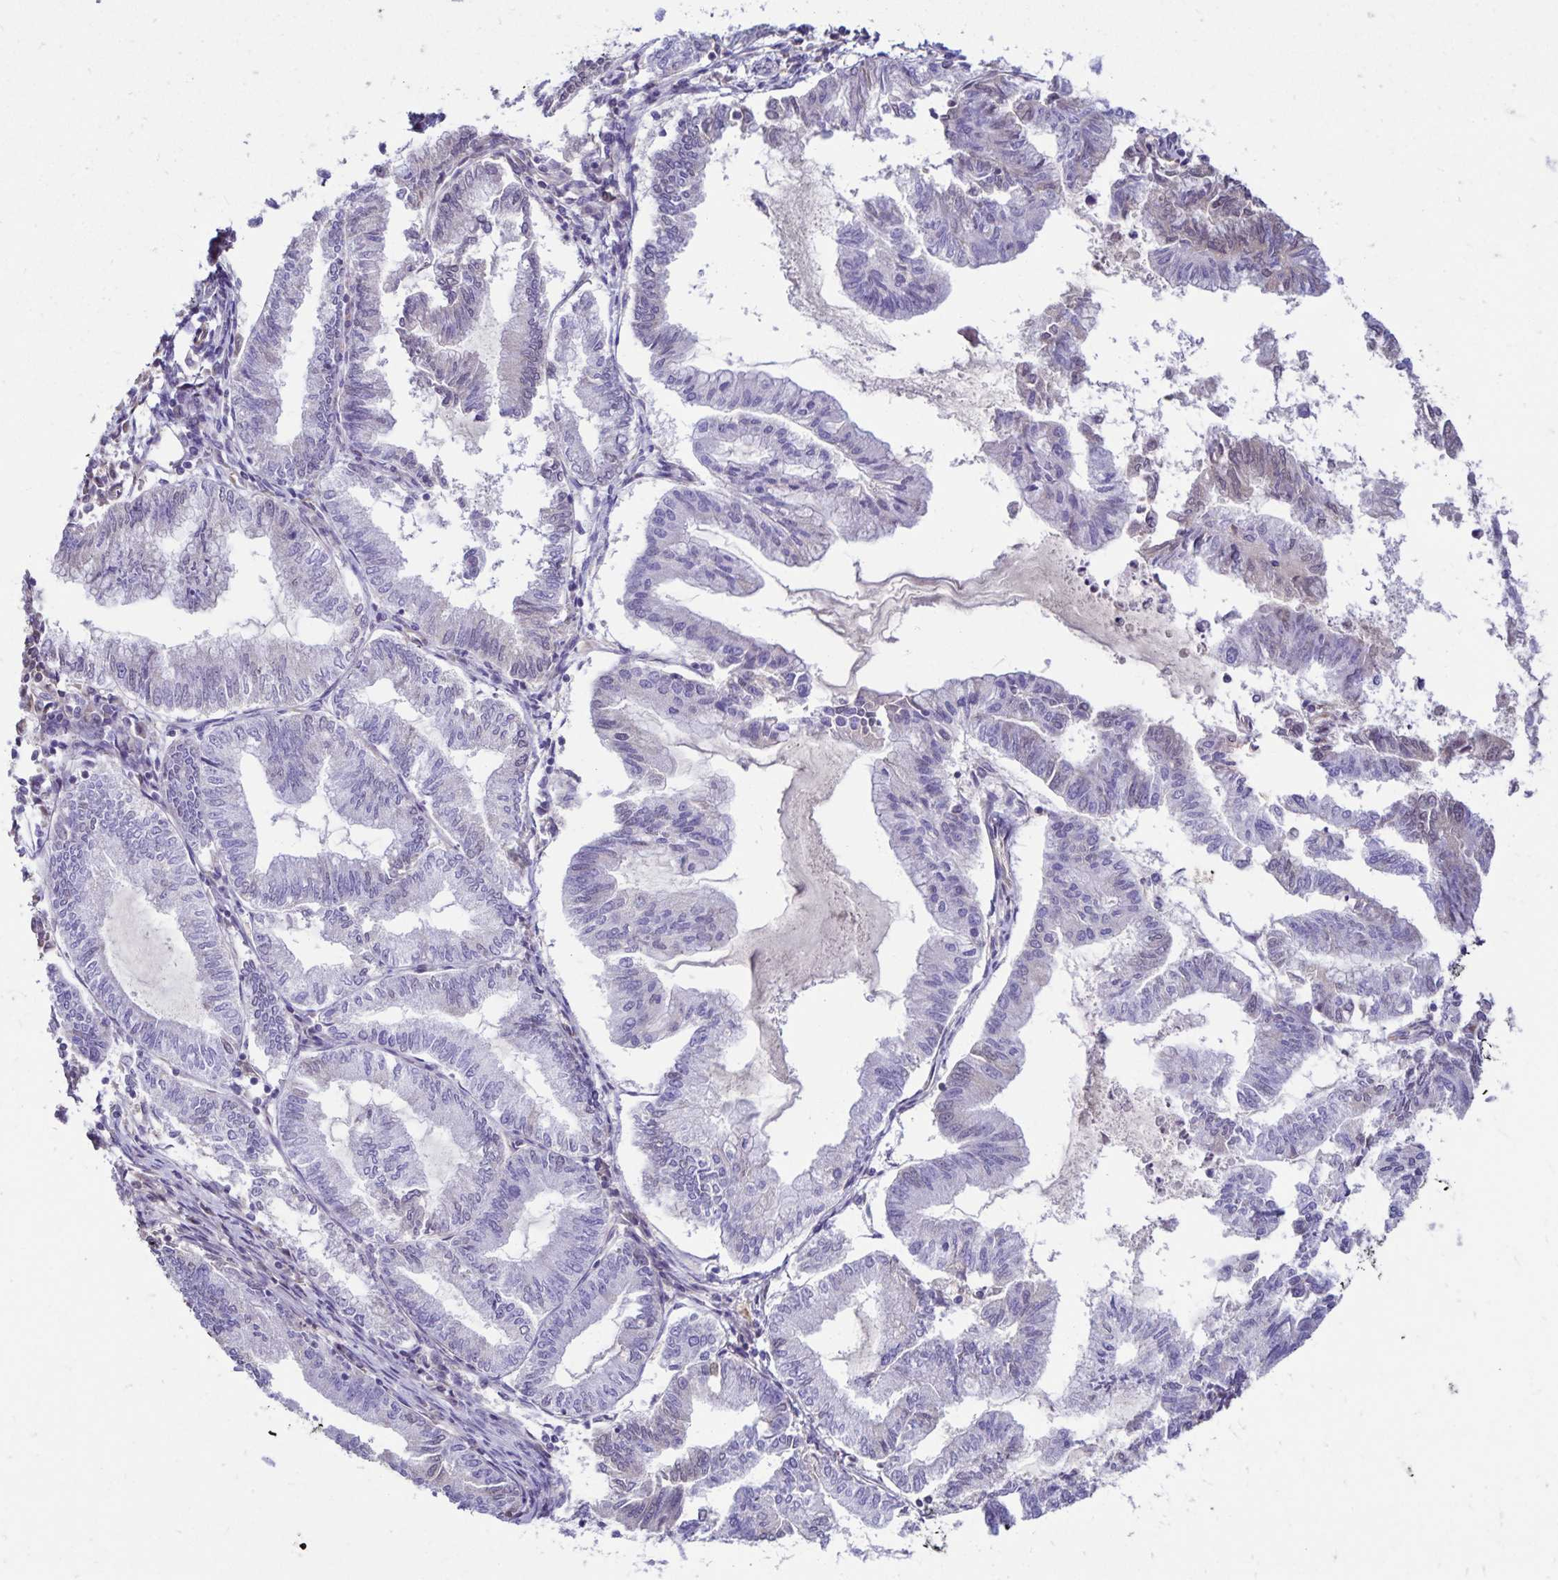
{"staining": {"intensity": "negative", "quantity": "none", "location": "none"}, "tissue": "endometrial cancer", "cell_type": "Tumor cells", "image_type": "cancer", "snomed": [{"axis": "morphology", "description": "Adenocarcinoma, NOS"}, {"axis": "topography", "description": "Endometrium"}], "caption": "This is a histopathology image of IHC staining of endometrial adenocarcinoma, which shows no positivity in tumor cells. The staining is performed using DAB (3,3'-diaminobenzidine) brown chromogen with nuclei counter-stained in using hematoxylin.", "gene": "TRPV6", "patient": {"sex": "female", "age": 79}}